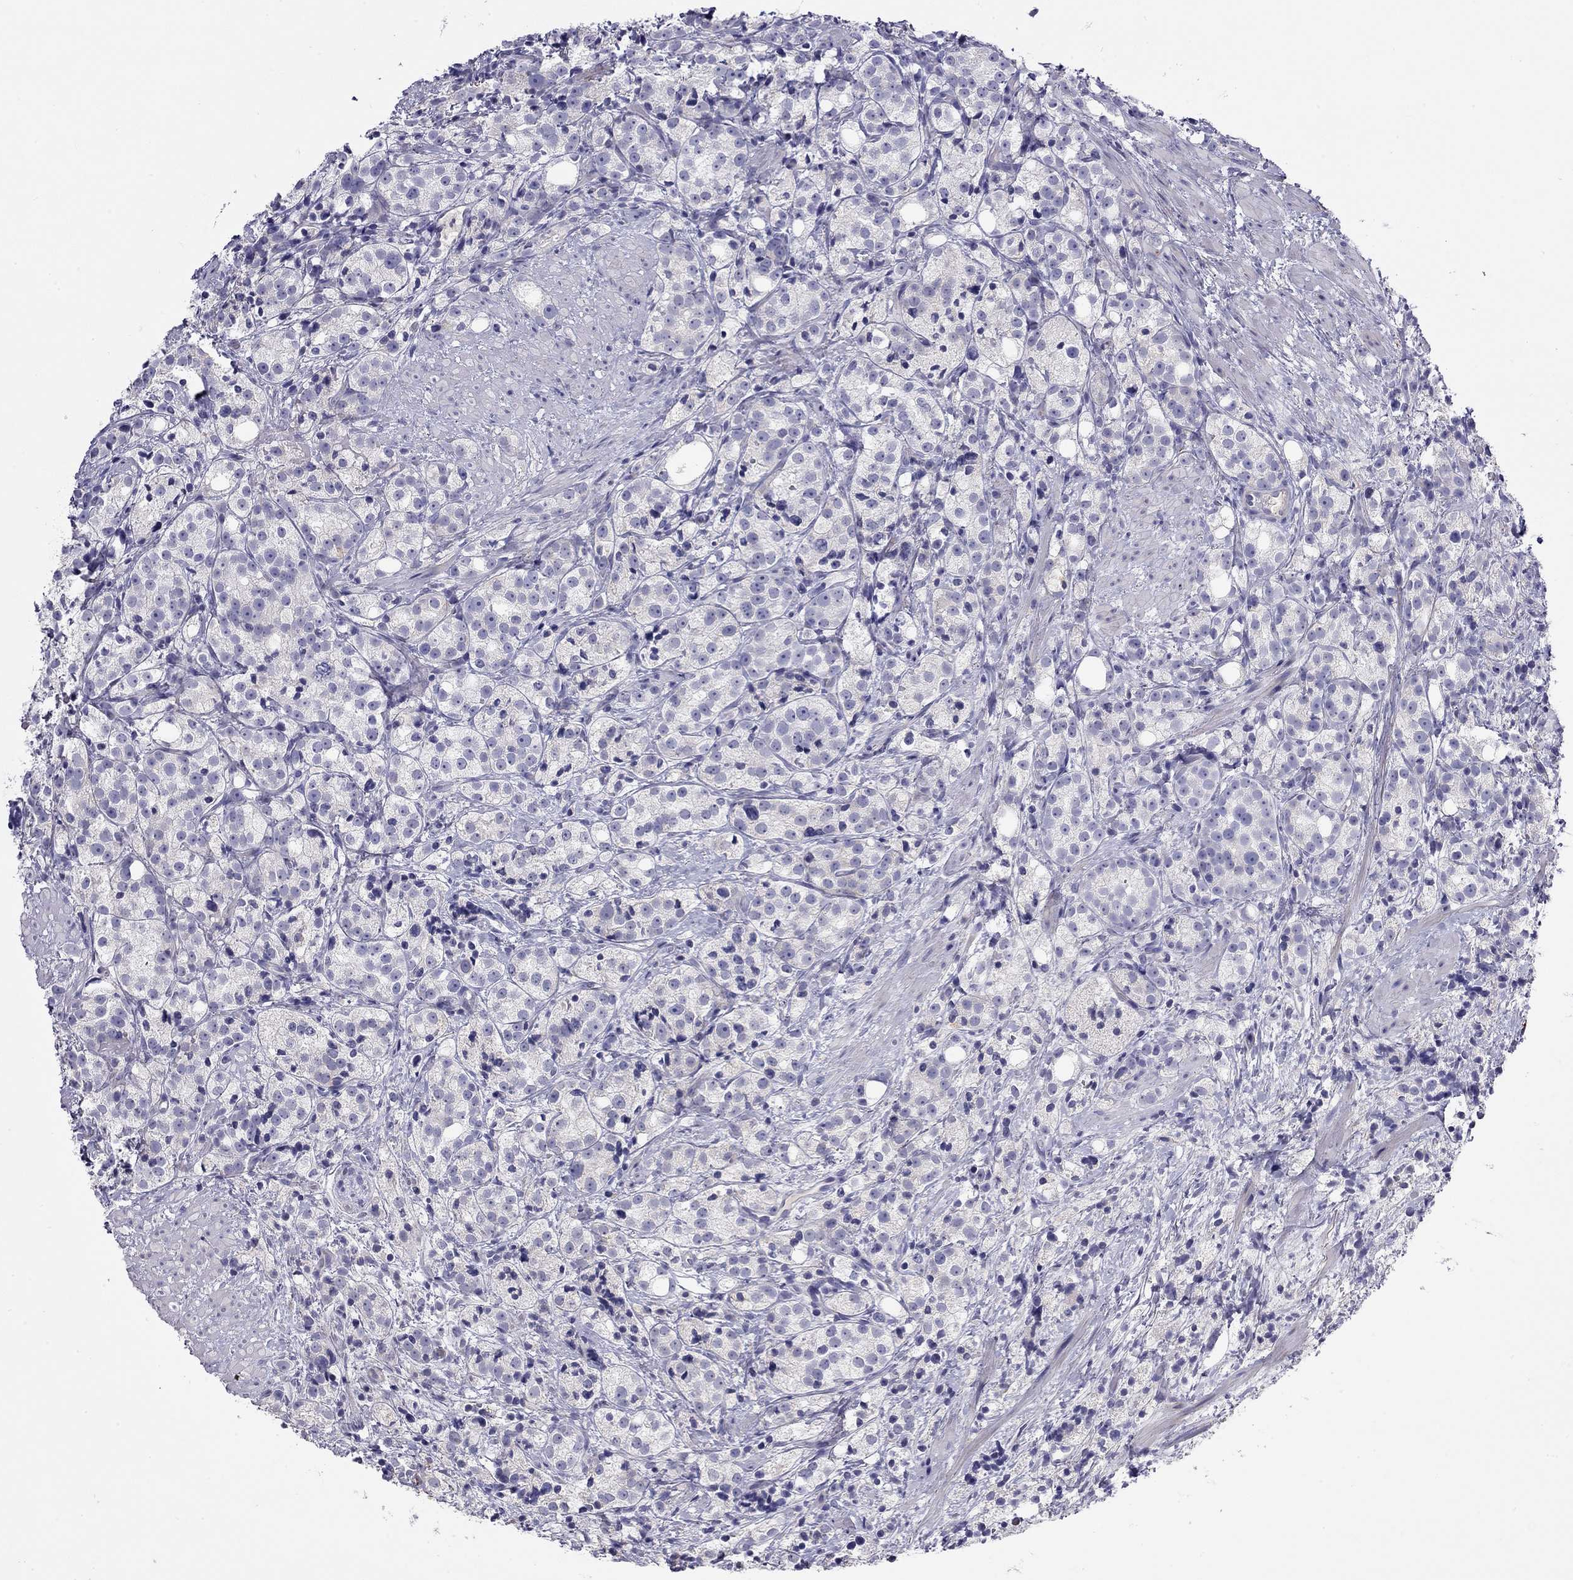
{"staining": {"intensity": "negative", "quantity": "none", "location": "none"}, "tissue": "prostate cancer", "cell_type": "Tumor cells", "image_type": "cancer", "snomed": [{"axis": "morphology", "description": "Adenocarcinoma, High grade"}, {"axis": "topography", "description": "Prostate"}], "caption": "An immunohistochemistry (IHC) histopathology image of adenocarcinoma (high-grade) (prostate) is shown. There is no staining in tumor cells of adenocarcinoma (high-grade) (prostate).", "gene": "CPNE4", "patient": {"sex": "male", "age": 53}}